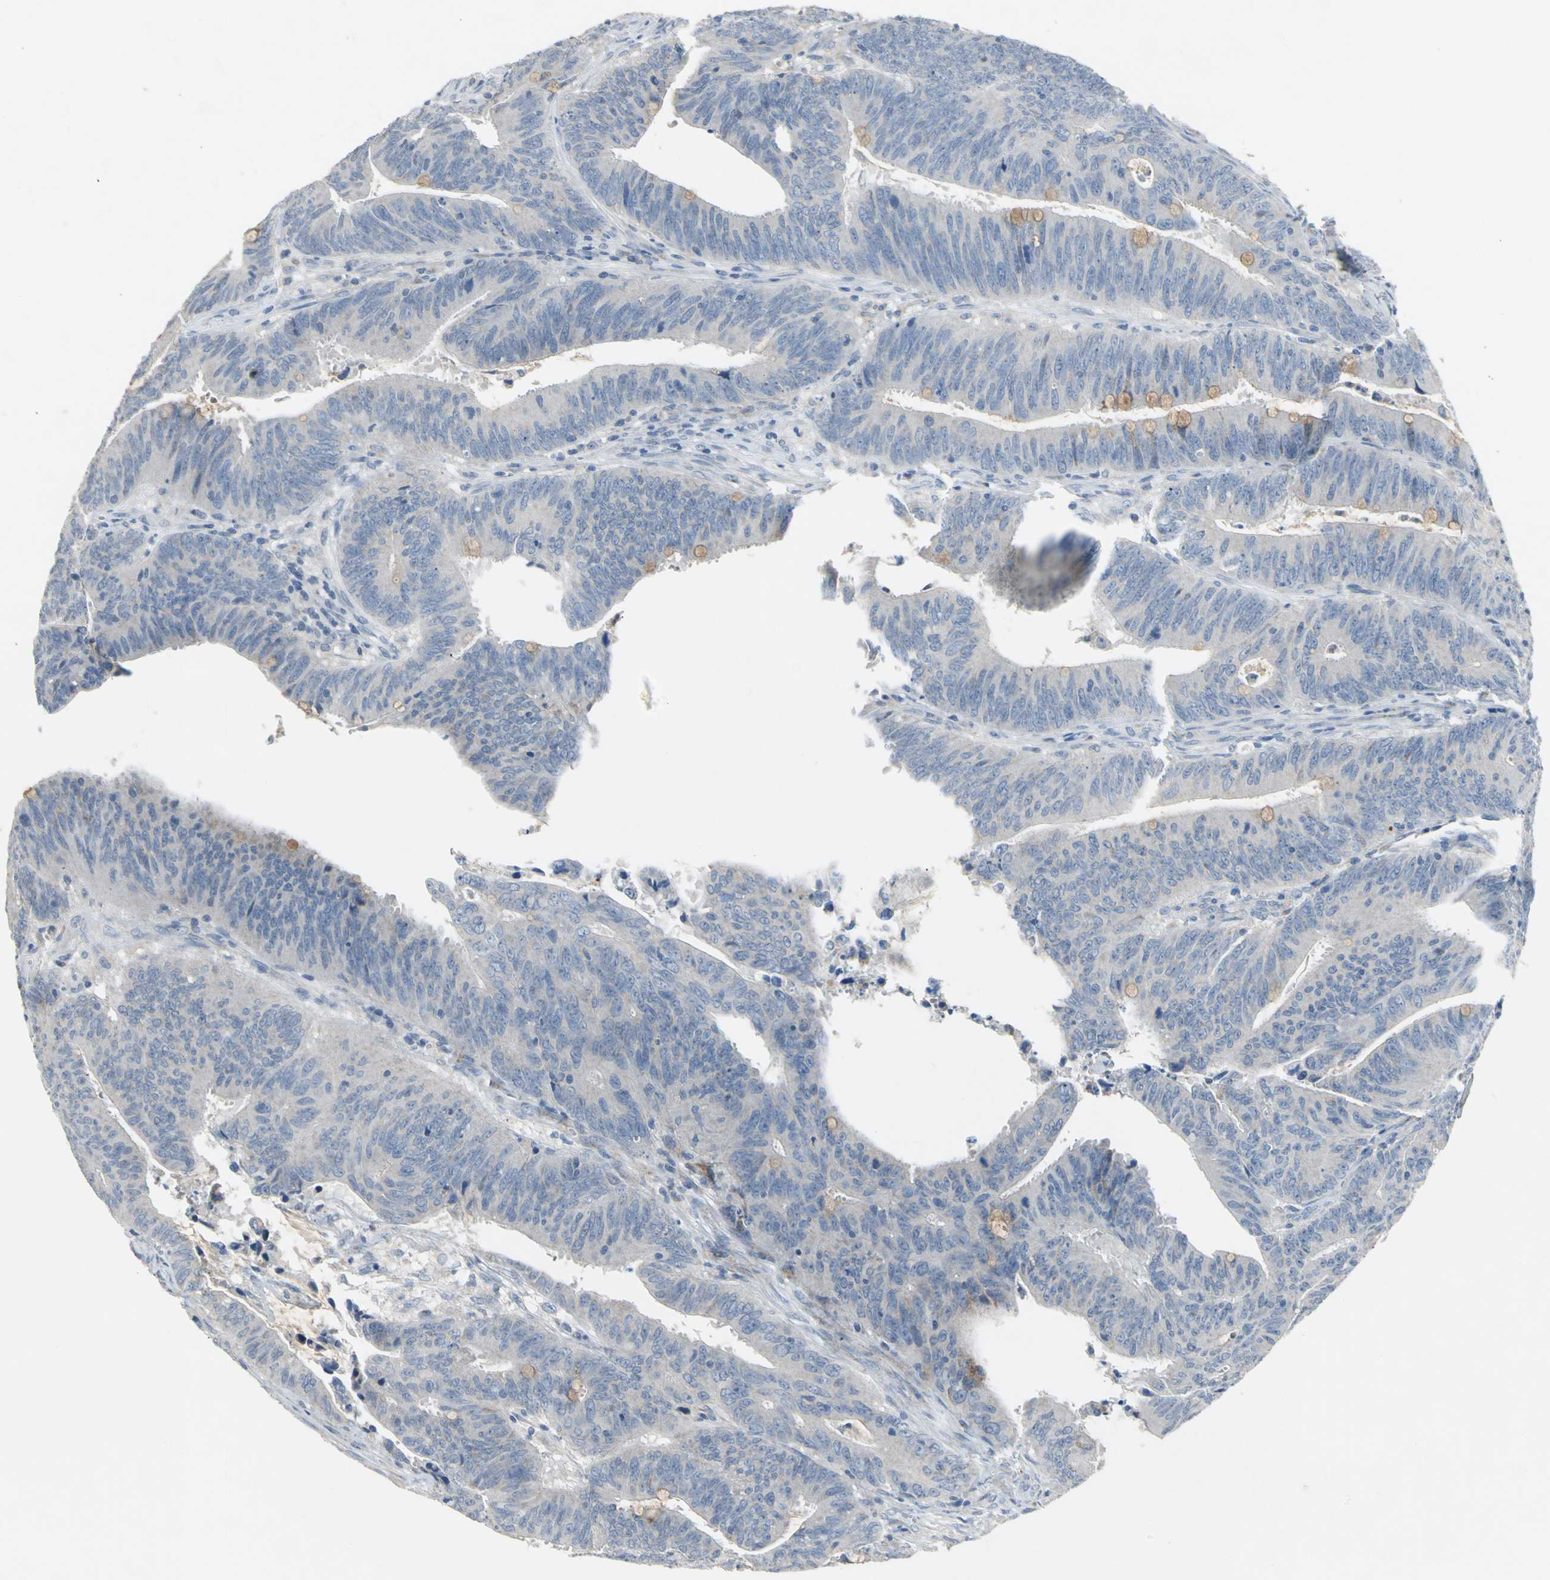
{"staining": {"intensity": "weak", "quantity": "<25%", "location": "cytoplasmic/membranous"}, "tissue": "colorectal cancer", "cell_type": "Tumor cells", "image_type": "cancer", "snomed": [{"axis": "morphology", "description": "Adenocarcinoma, NOS"}, {"axis": "topography", "description": "Colon"}], "caption": "An image of human colorectal cancer is negative for staining in tumor cells.", "gene": "SPPL2B", "patient": {"sex": "male", "age": 45}}